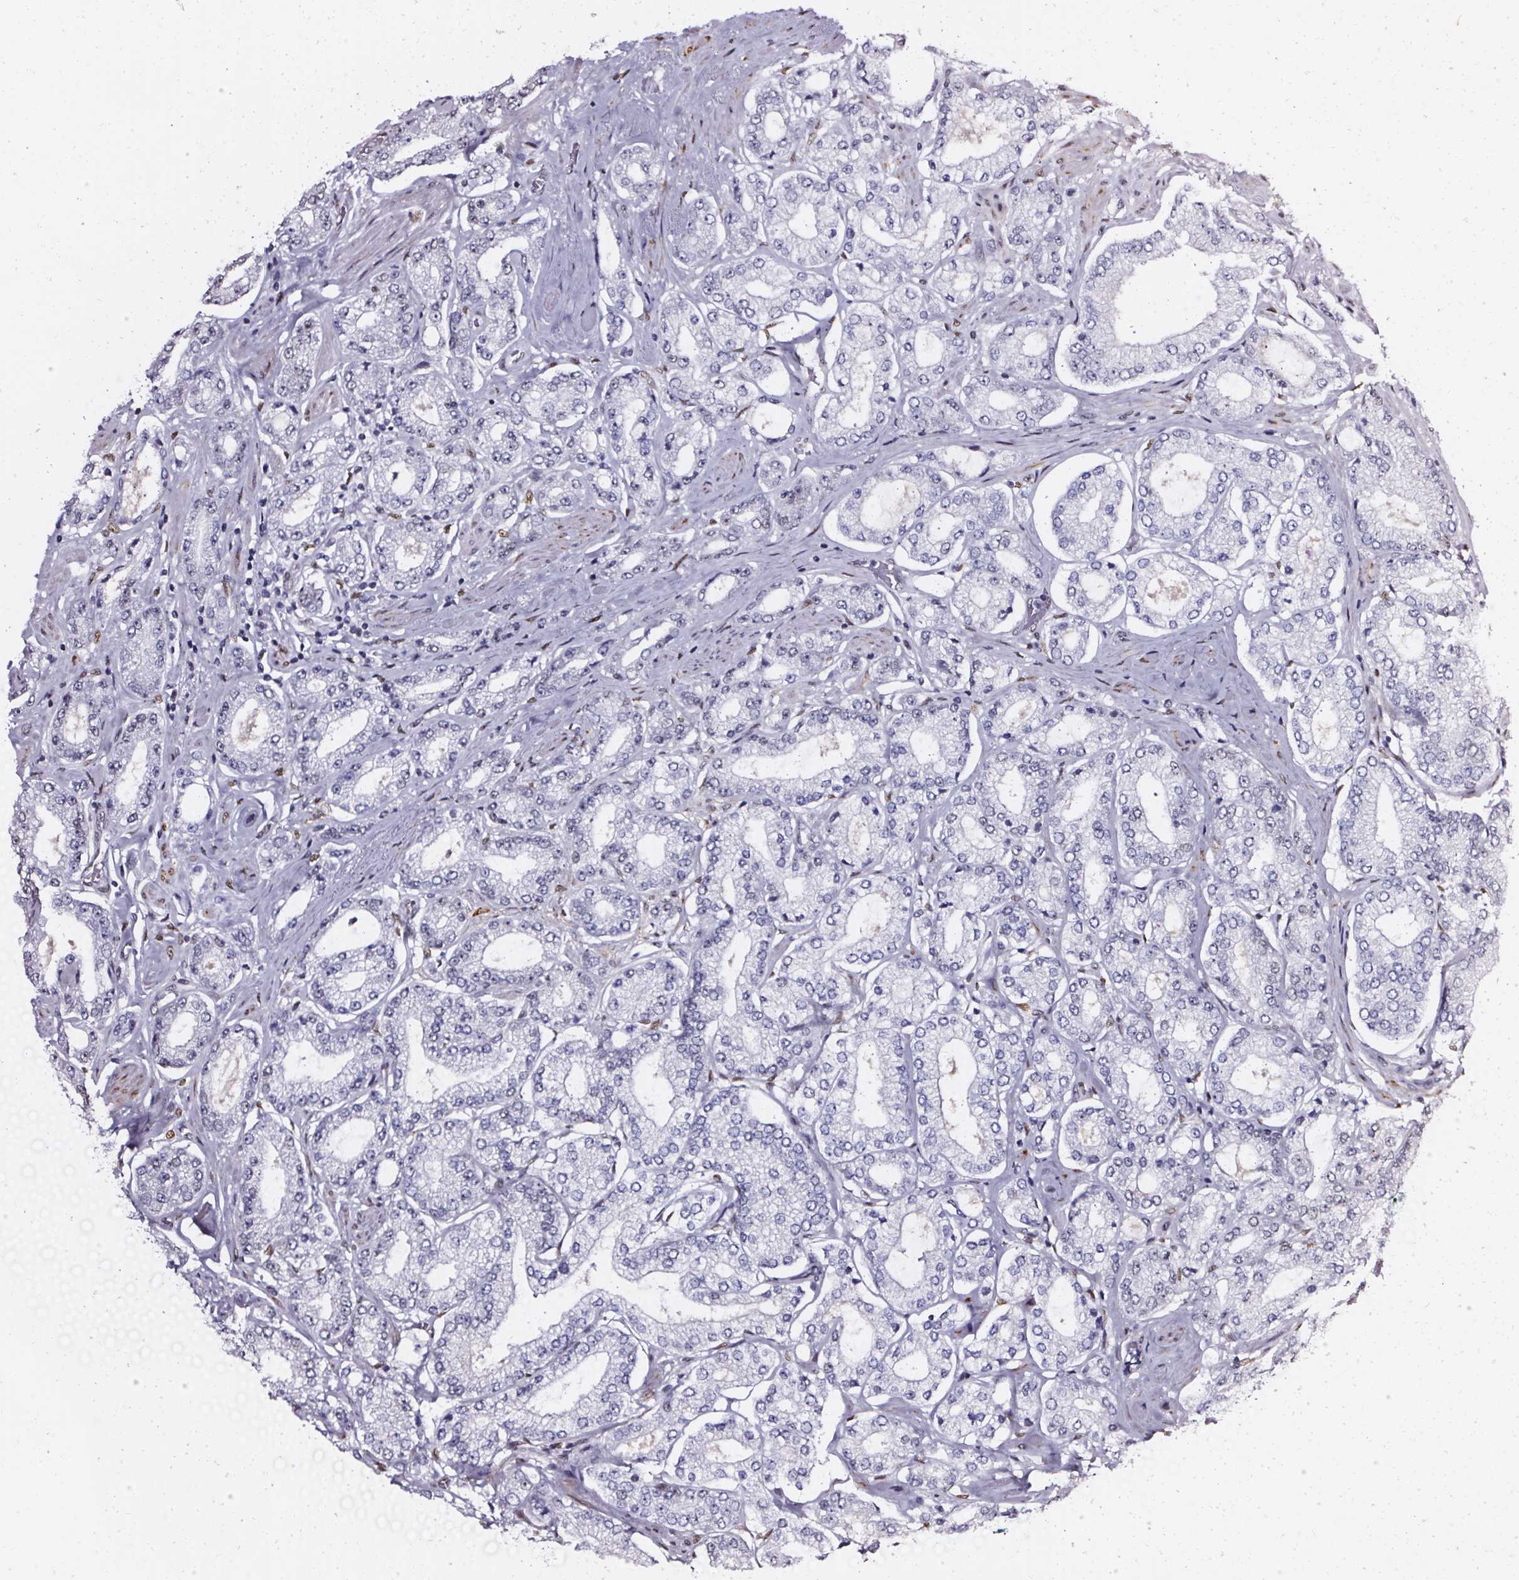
{"staining": {"intensity": "negative", "quantity": "none", "location": "none"}, "tissue": "prostate cancer", "cell_type": "Tumor cells", "image_type": "cancer", "snomed": [{"axis": "morphology", "description": "Adenocarcinoma, High grade"}, {"axis": "topography", "description": "Prostate"}], "caption": "An IHC histopathology image of high-grade adenocarcinoma (prostate) is shown. There is no staining in tumor cells of high-grade adenocarcinoma (prostate).", "gene": "GP6", "patient": {"sex": "male", "age": 68}}